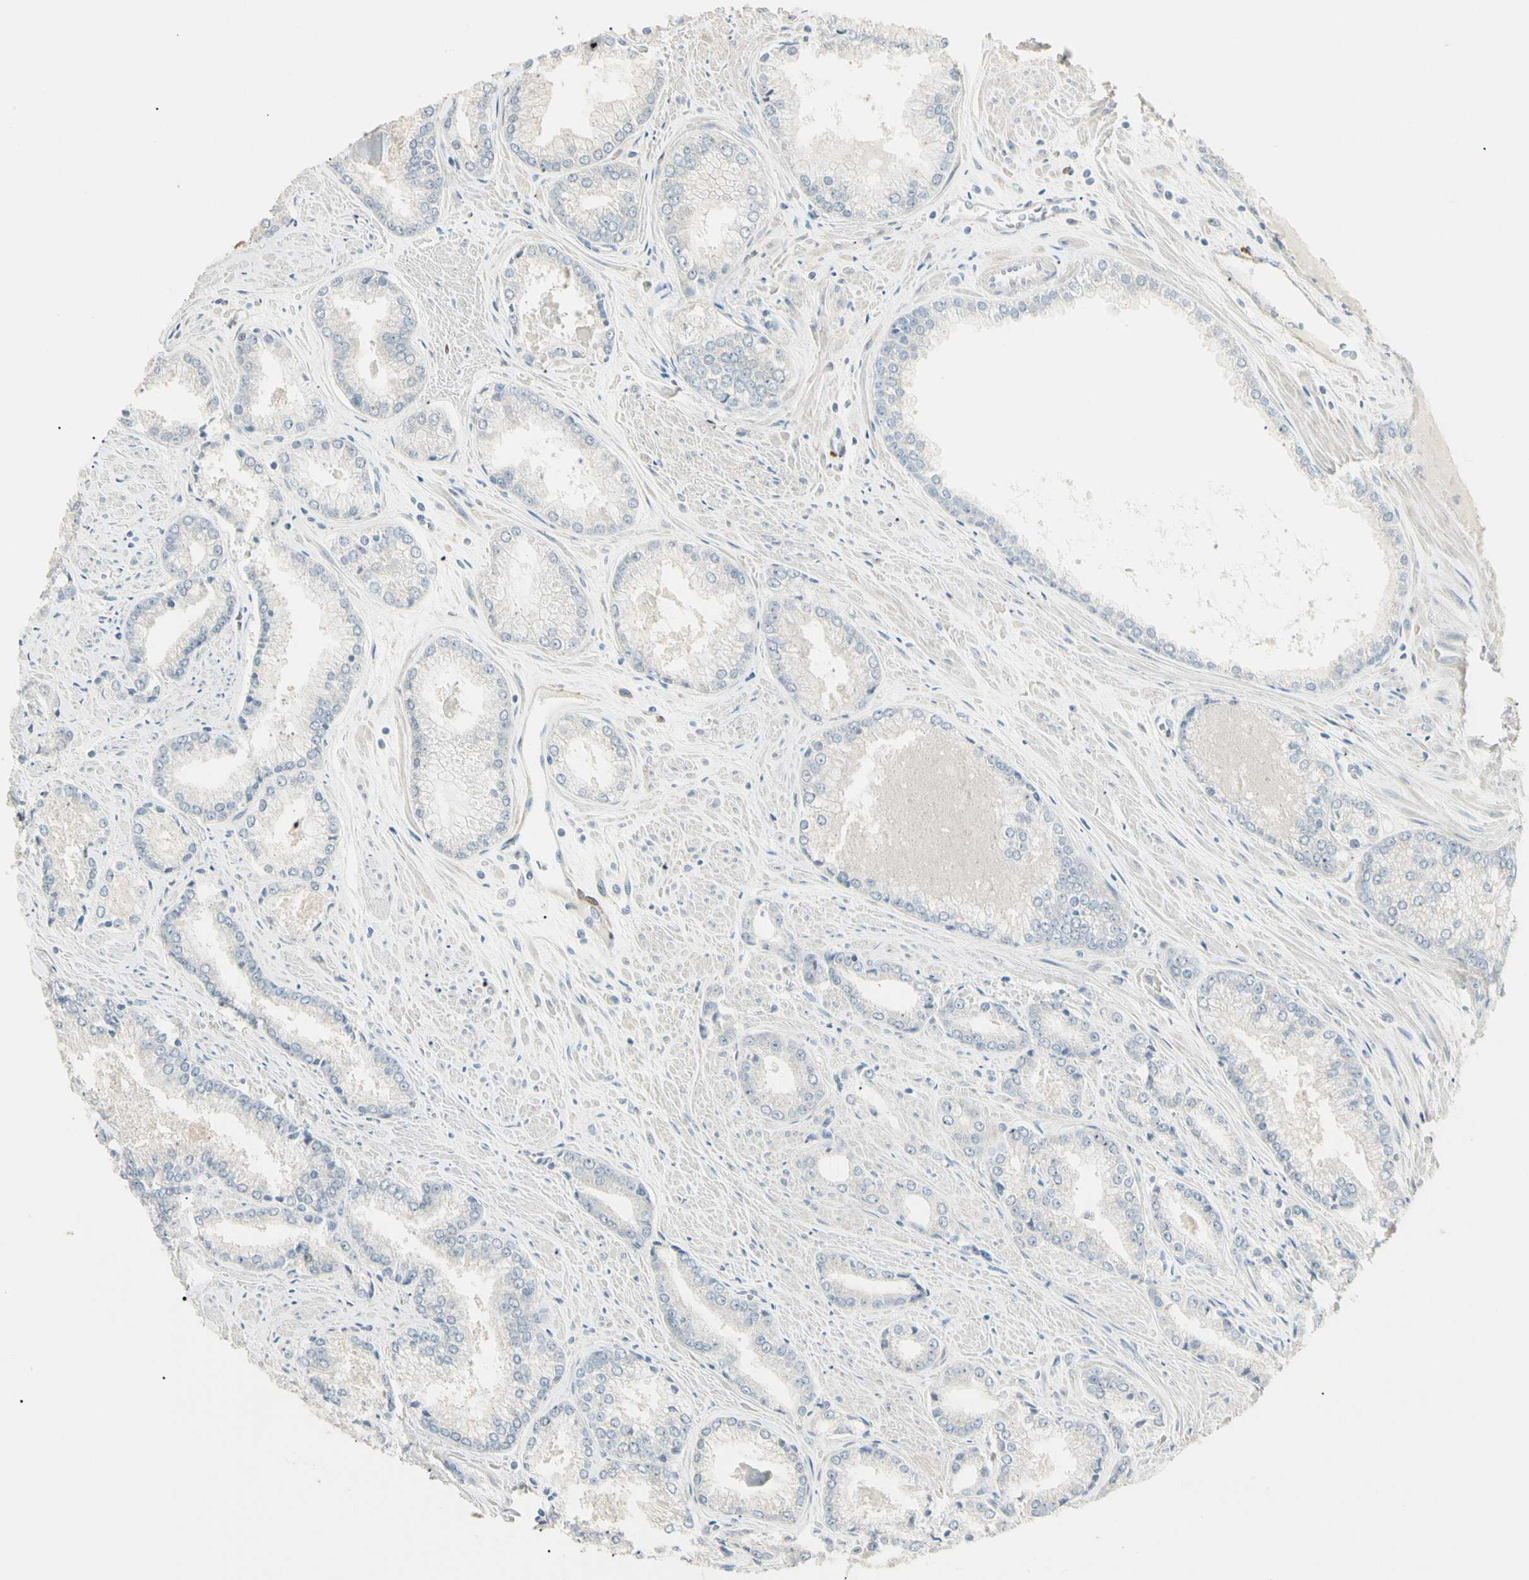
{"staining": {"intensity": "negative", "quantity": "none", "location": "none"}, "tissue": "prostate cancer", "cell_type": "Tumor cells", "image_type": "cancer", "snomed": [{"axis": "morphology", "description": "Adenocarcinoma, Low grade"}, {"axis": "topography", "description": "Prostate"}], "caption": "DAB immunohistochemical staining of human prostate cancer shows no significant positivity in tumor cells. (Immunohistochemistry (ihc), brightfield microscopy, high magnification).", "gene": "GNE", "patient": {"sex": "male", "age": 64}}